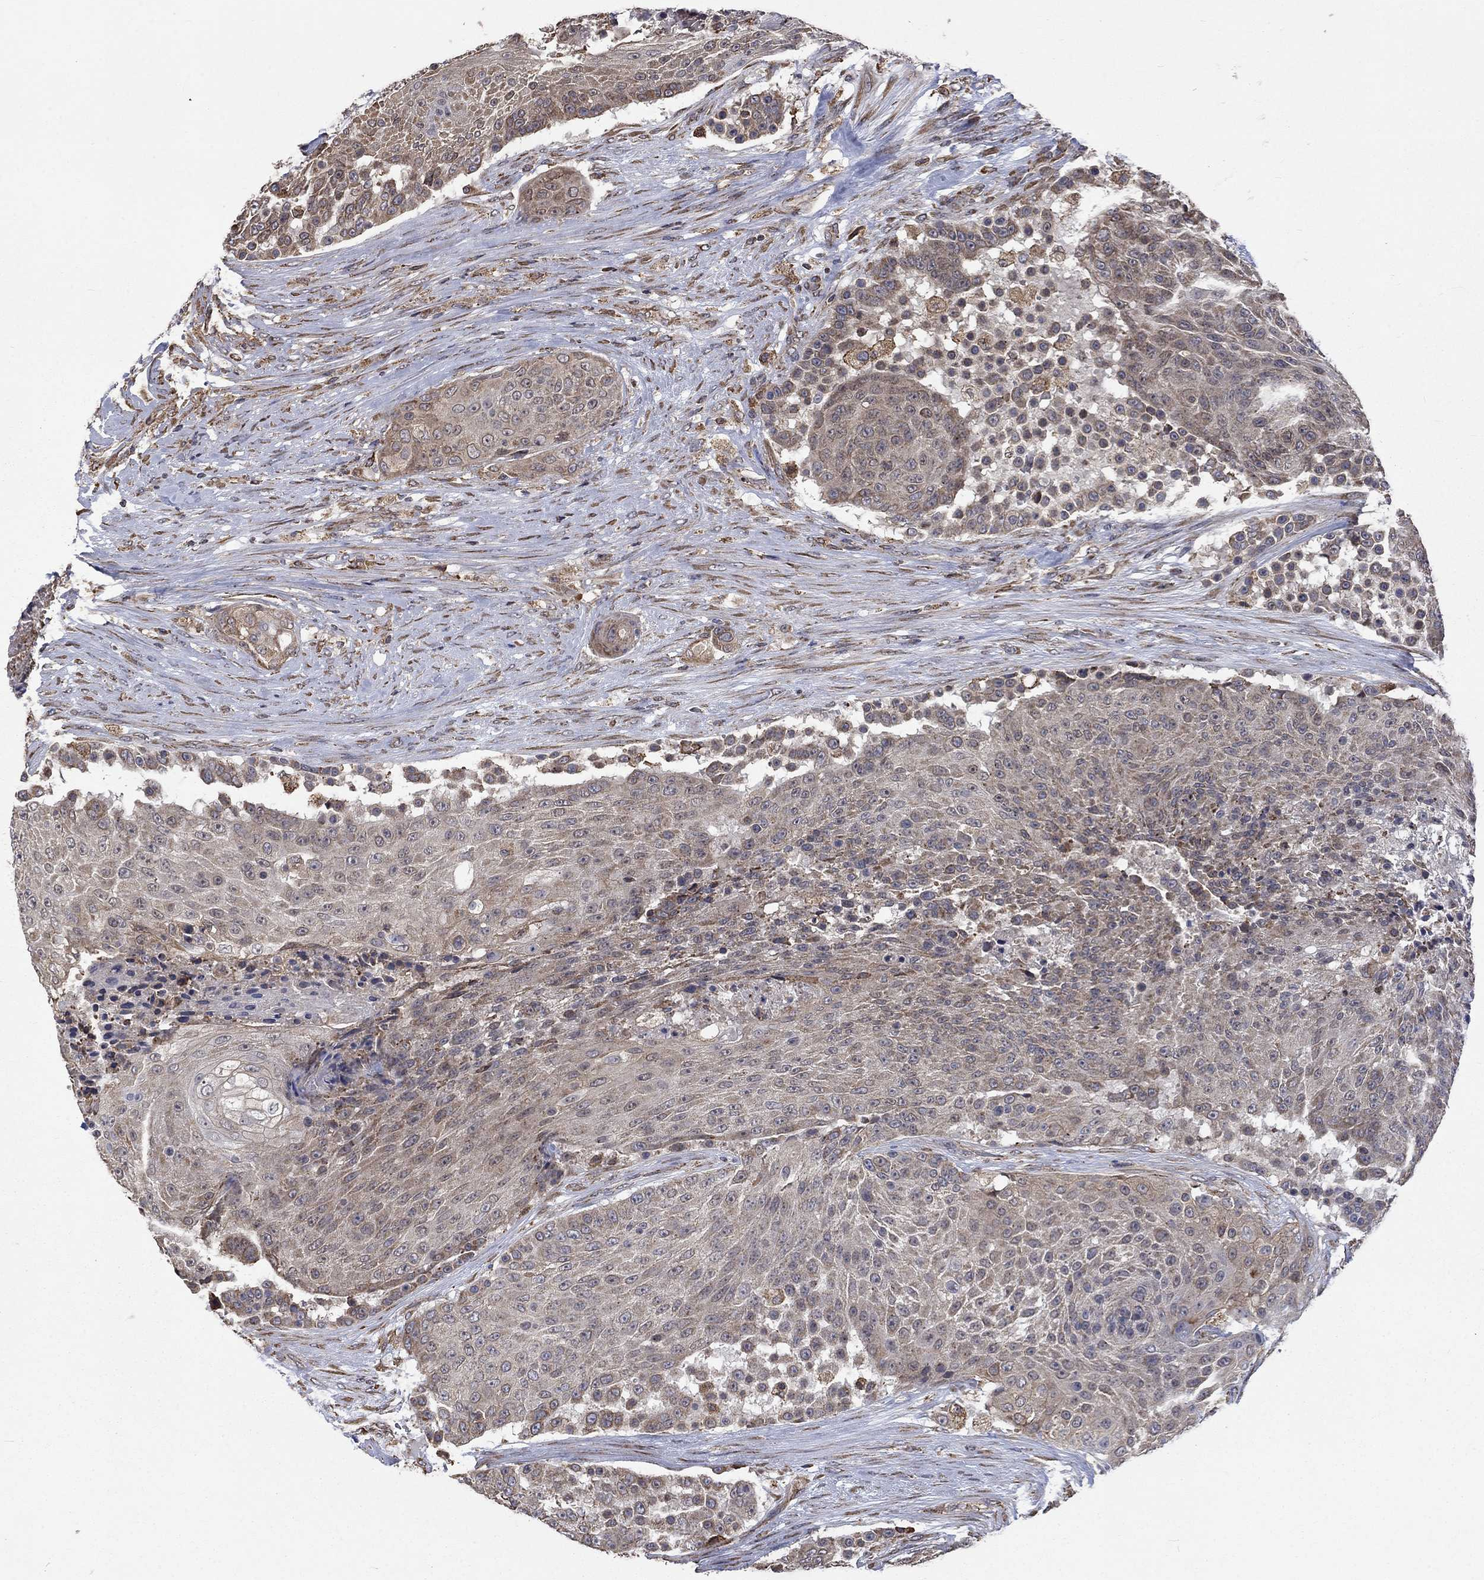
{"staining": {"intensity": "weak", "quantity": "<25%", "location": "cytoplasmic/membranous"}, "tissue": "urothelial cancer", "cell_type": "Tumor cells", "image_type": "cancer", "snomed": [{"axis": "morphology", "description": "Urothelial carcinoma, High grade"}, {"axis": "topography", "description": "Urinary bladder"}], "caption": "There is no significant staining in tumor cells of urothelial cancer.", "gene": "ESRRA", "patient": {"sex": "female", "age": 63}}